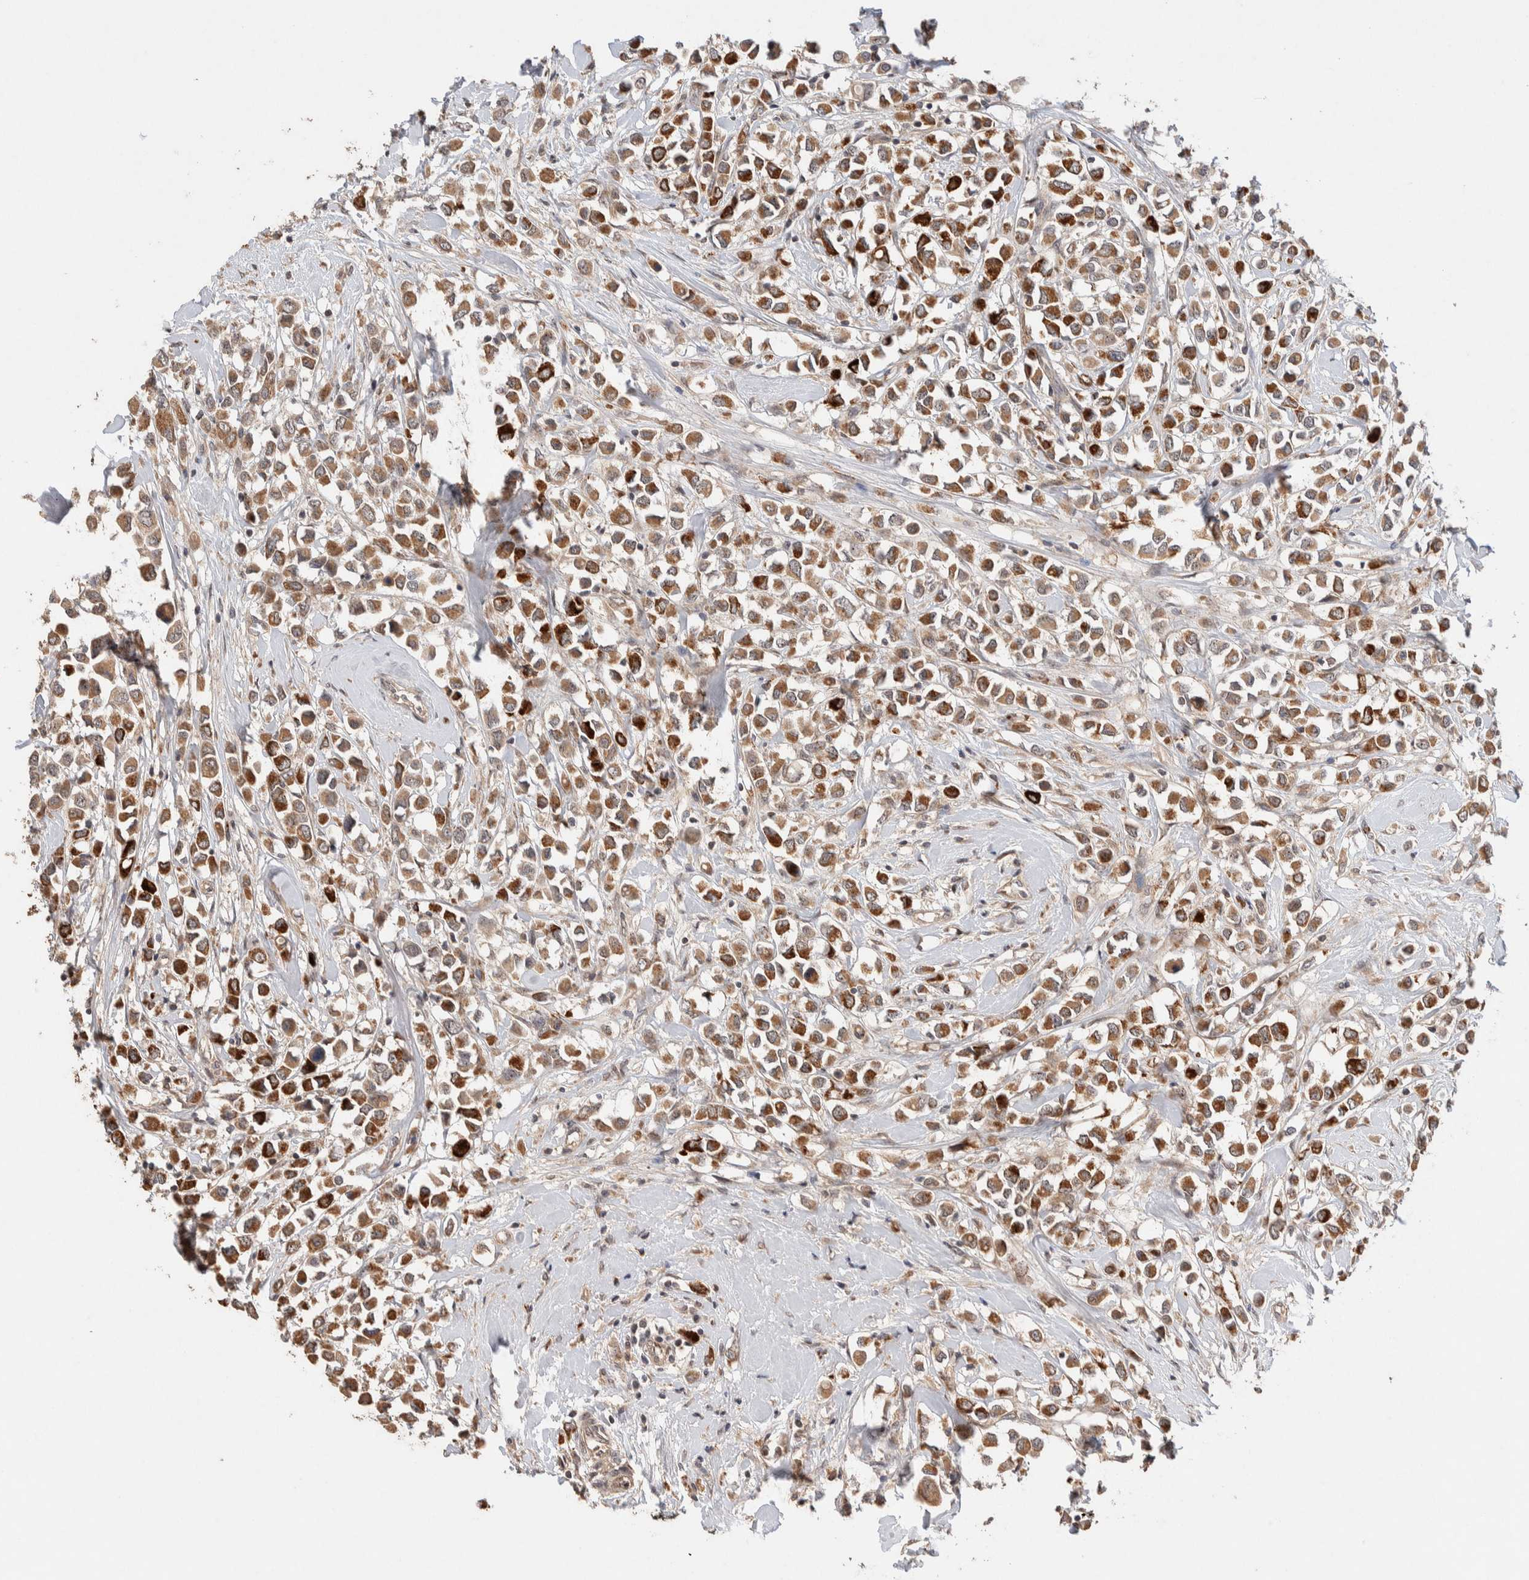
{"staining": {"intensity": "moderate", "quantity": ">75%", "location": "cytoplasmic/membranous"}, "tissue": "breast cancer", "cell_type": "Tumor cells", "image_type": "cancer", "snomed": [{"axis": "morphology", "description": "Duct carcinoma"}, {"axis": "topography", "description": "Breast"}], "caption": "Brown immunohistochemical staining in breast cancer reveals moderate cytoplasmic/membranous positivity in about >75% of tumor cells.", "gene": "CASK", "patient": {"sex": "female", "age": 61}}